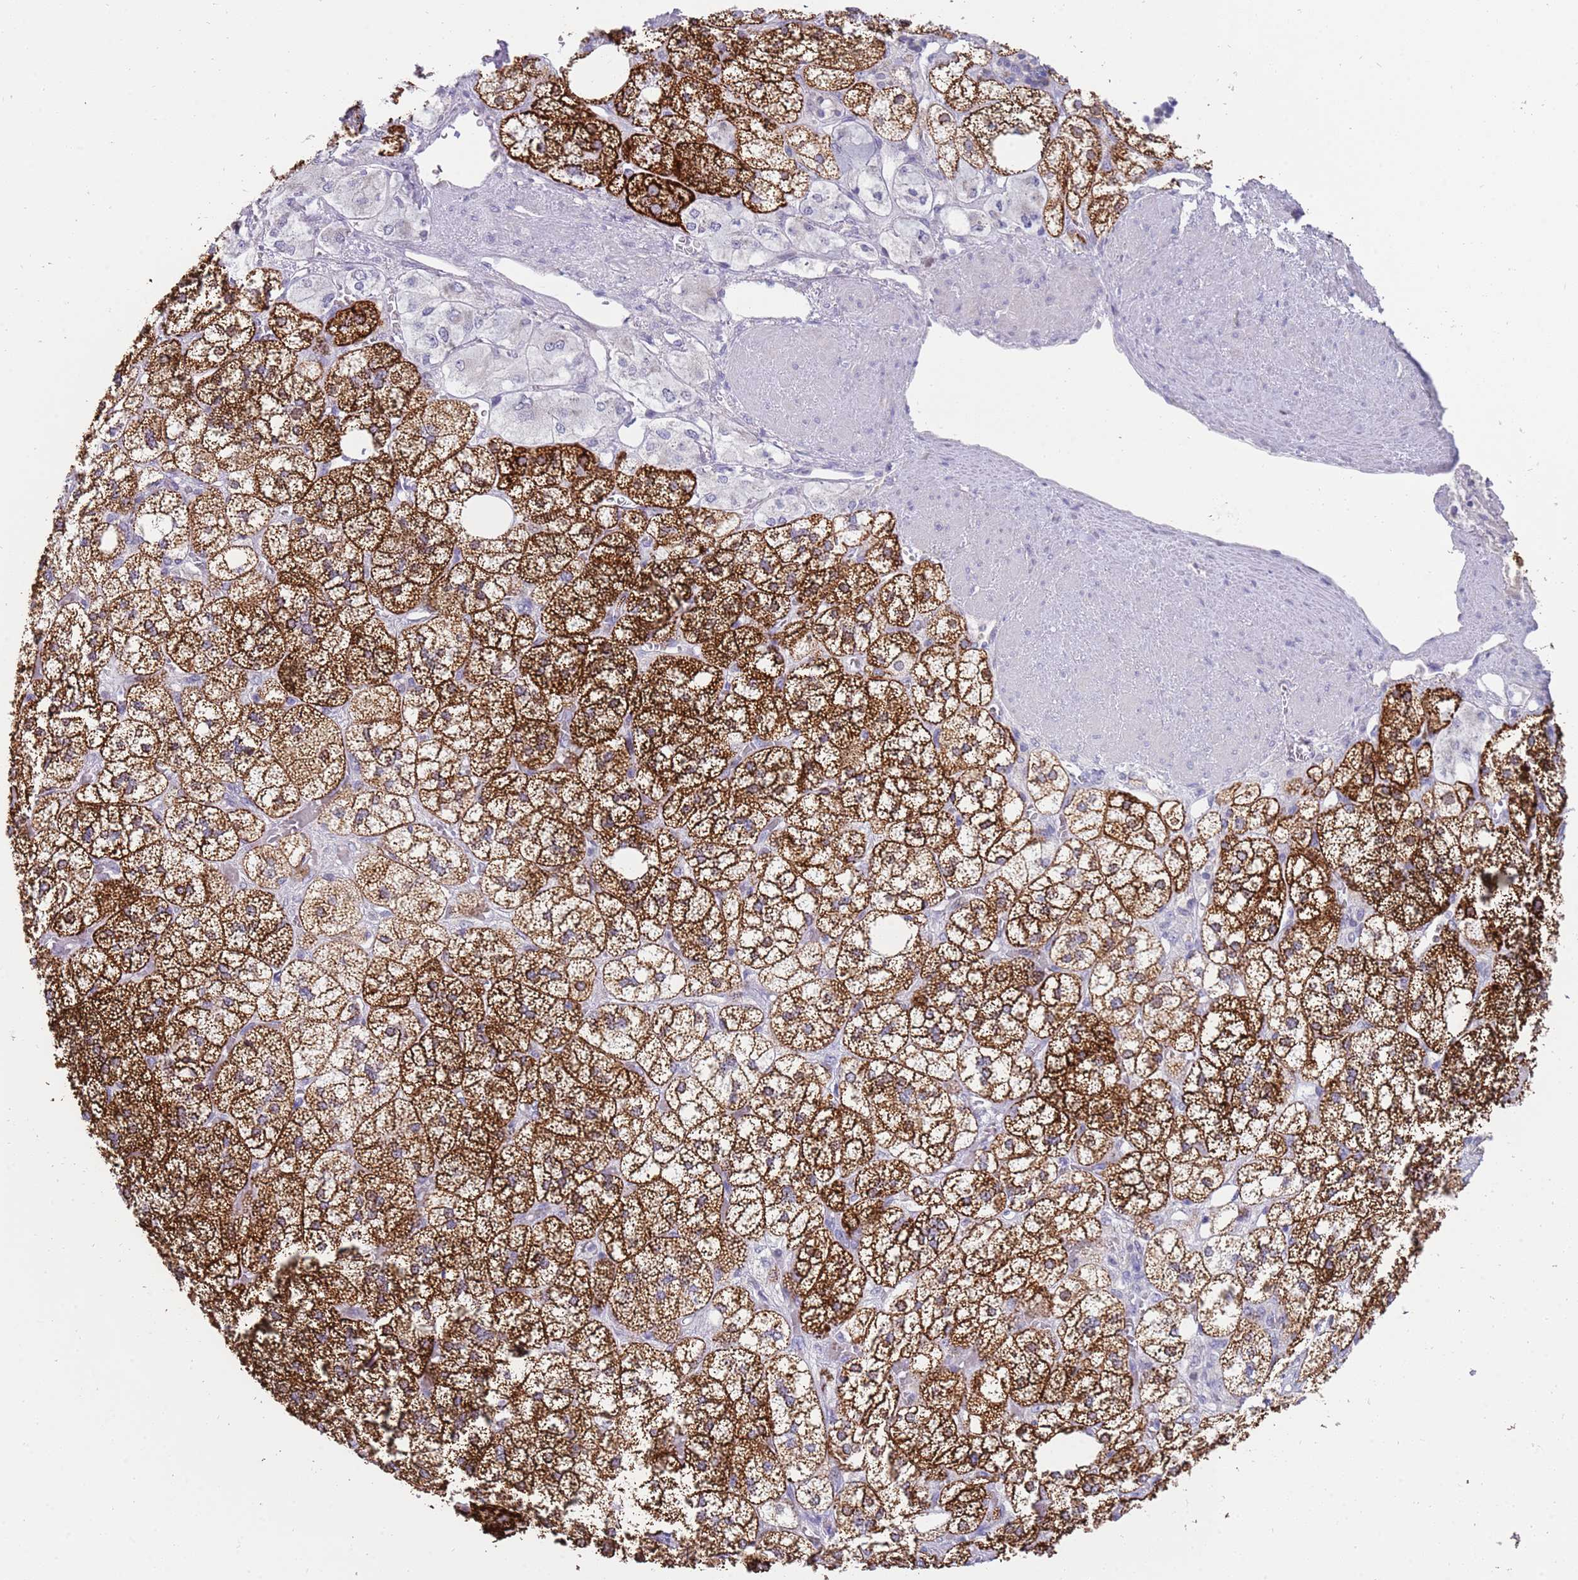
{"staining": {"intensity": "strong", "quantity": ">75%", "location": "cytoplasmic/membranous"}, "tissue": "adrenal gland", "cell_type": "Glandular cells", "image_type": "normal", "snomed": [{"axis": "morphology", "description": "Normal tissue, NOS"}, {"axis": "topography", "description": "Adrenal gland"}], "caption": "Brown immunohistochemical staining in unremarkable adrenal gland exhibits strong cytoplasmic/membranous positivity in about >75% of glandular cells. The staining is performed using DAB brown chromogen to label protein expression. The nuclei are counter-stained blue using hematoxylin.", "gene": "STK25", "patient": {"sex": "male", "age": 61}}